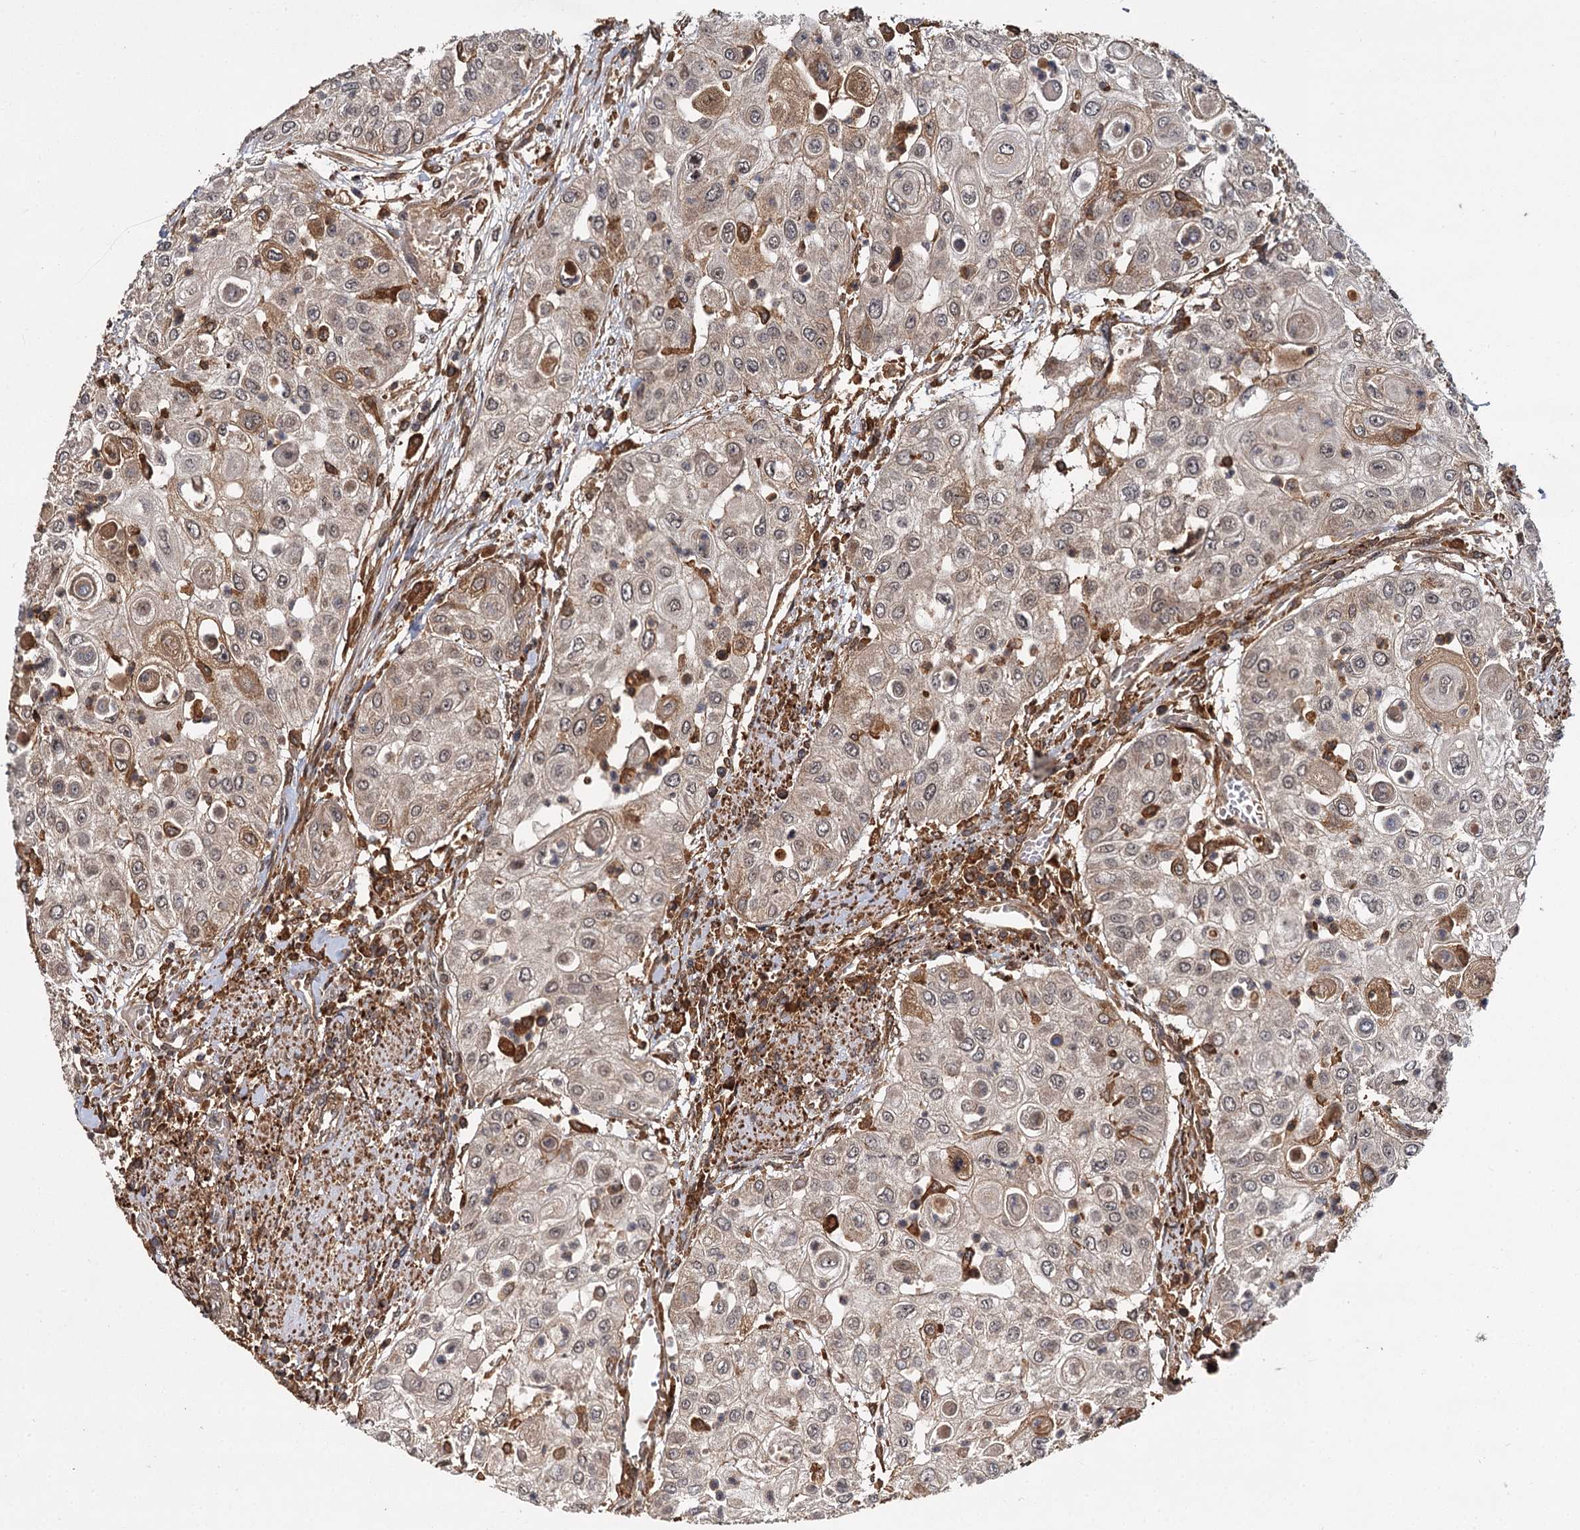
{"staining": {"intensity": "moderate", "quantity": "<25%", "location": "cytoplasmic/membranous"}, "tissue": "urothelial cancer", "cell_type": "Tumor cells", "image_type": "cancer", "snomed": [{"axis": "morphology", "description": "Urothelial carcinoma, High grade"}, {"axis": "topography", "description": "Urinary bladder"}], "caption": "Immunohistochemical staining of high-grade urothelial carcinoma displays low levels of moderate cytoplasmic/membranous protein staining in approximately <25% of tumor cells.", "gene": "MBD6", "patient": {"sex": "female", "age": 79}}